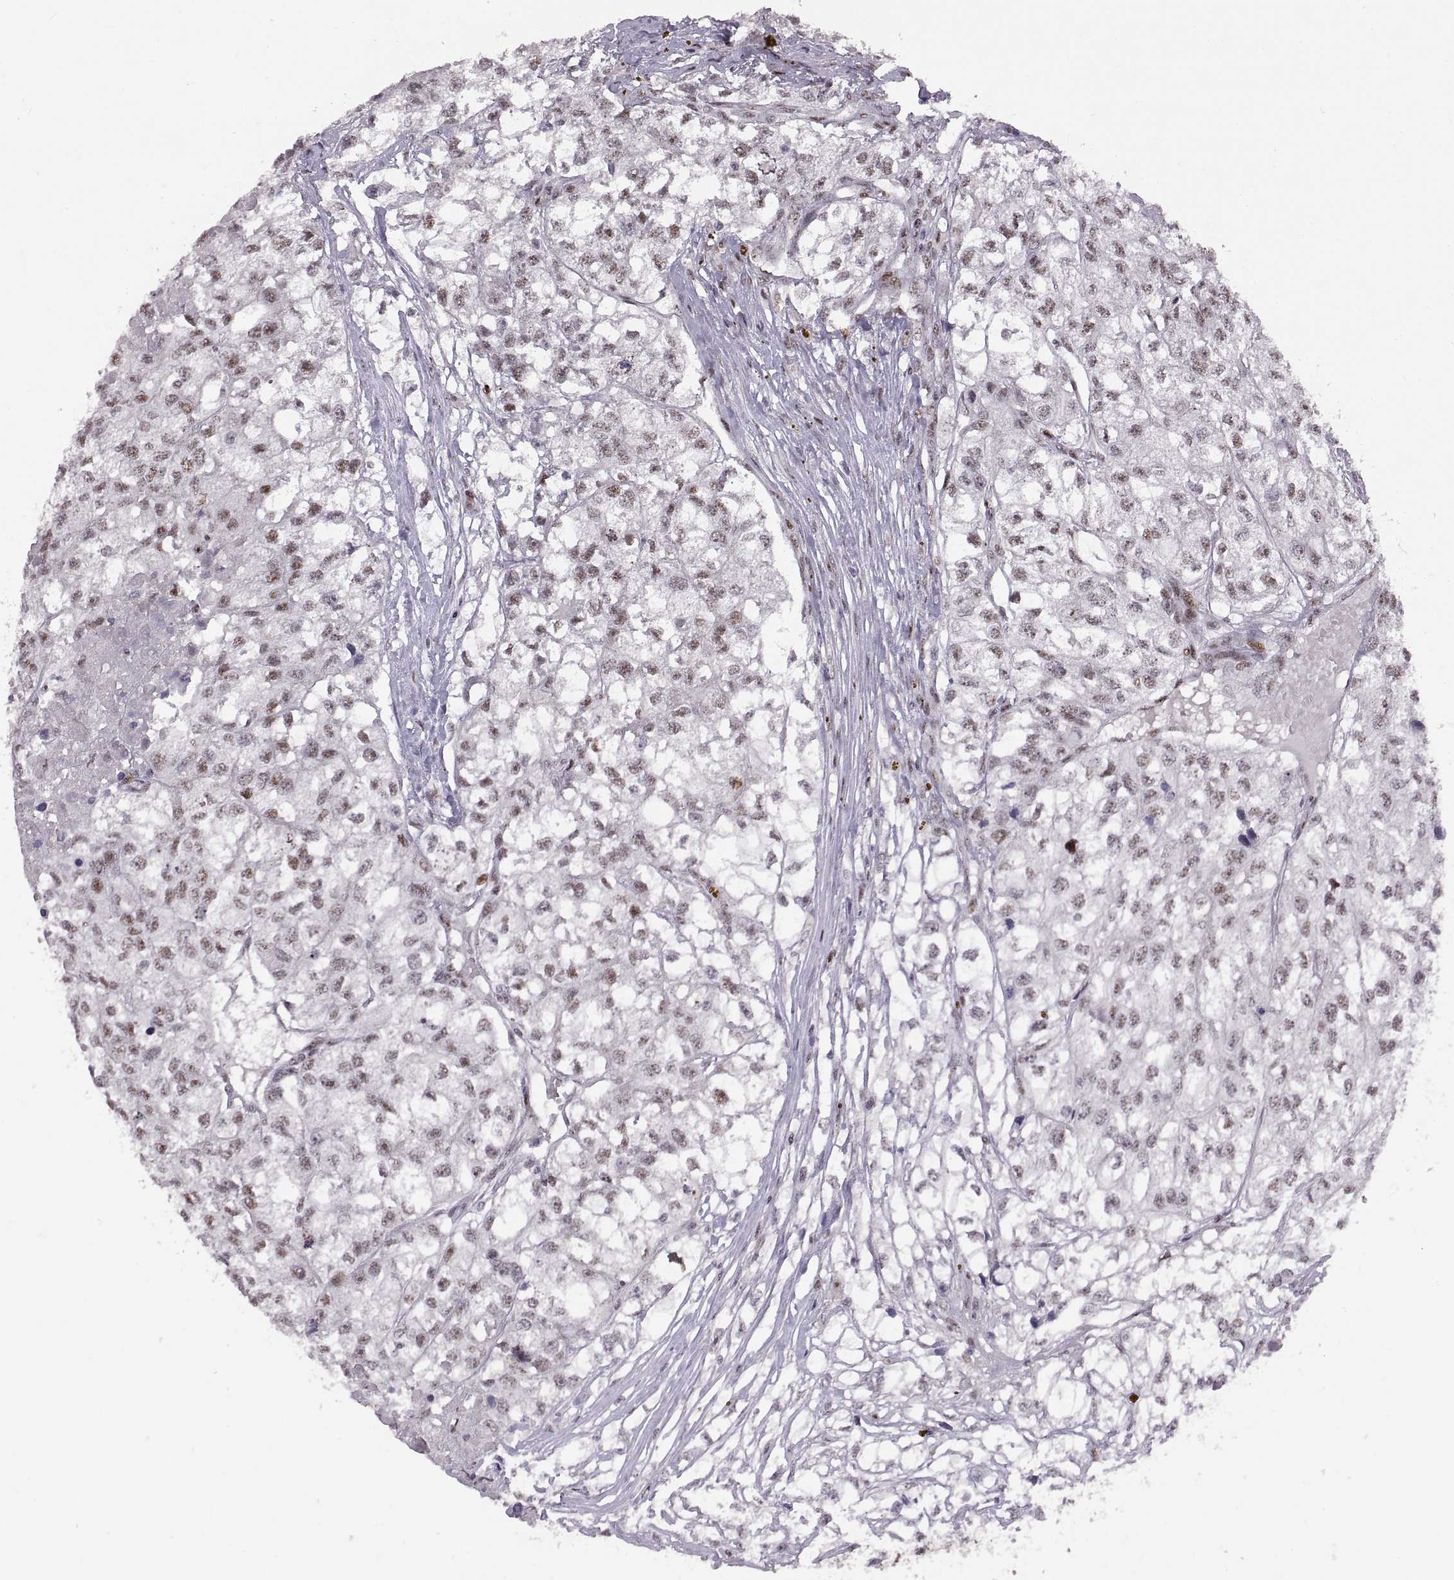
{"staining": {"intensity": "moderate", "quantity": ">75%", "location": "nuclear"}, "tissue": "renal cancer", "cell_type": "Tumor cells", "image_type": "cancer", "snomed": [{"axis": "morphology", "description": "Adenocarcinoma, NOS"}, {"axis": "topography", "description": "Kidney"}], "caption": "Renal adenocarcinoma stained with DAB (3,3'-diaminobenzidine) immunohistochemistry (IHC) reveals medium levels of moderate nuclear staining in approximately >75% of tumor cells.", "gene": "SNAI1", "patient": {"sex": "male", "age": 56}}